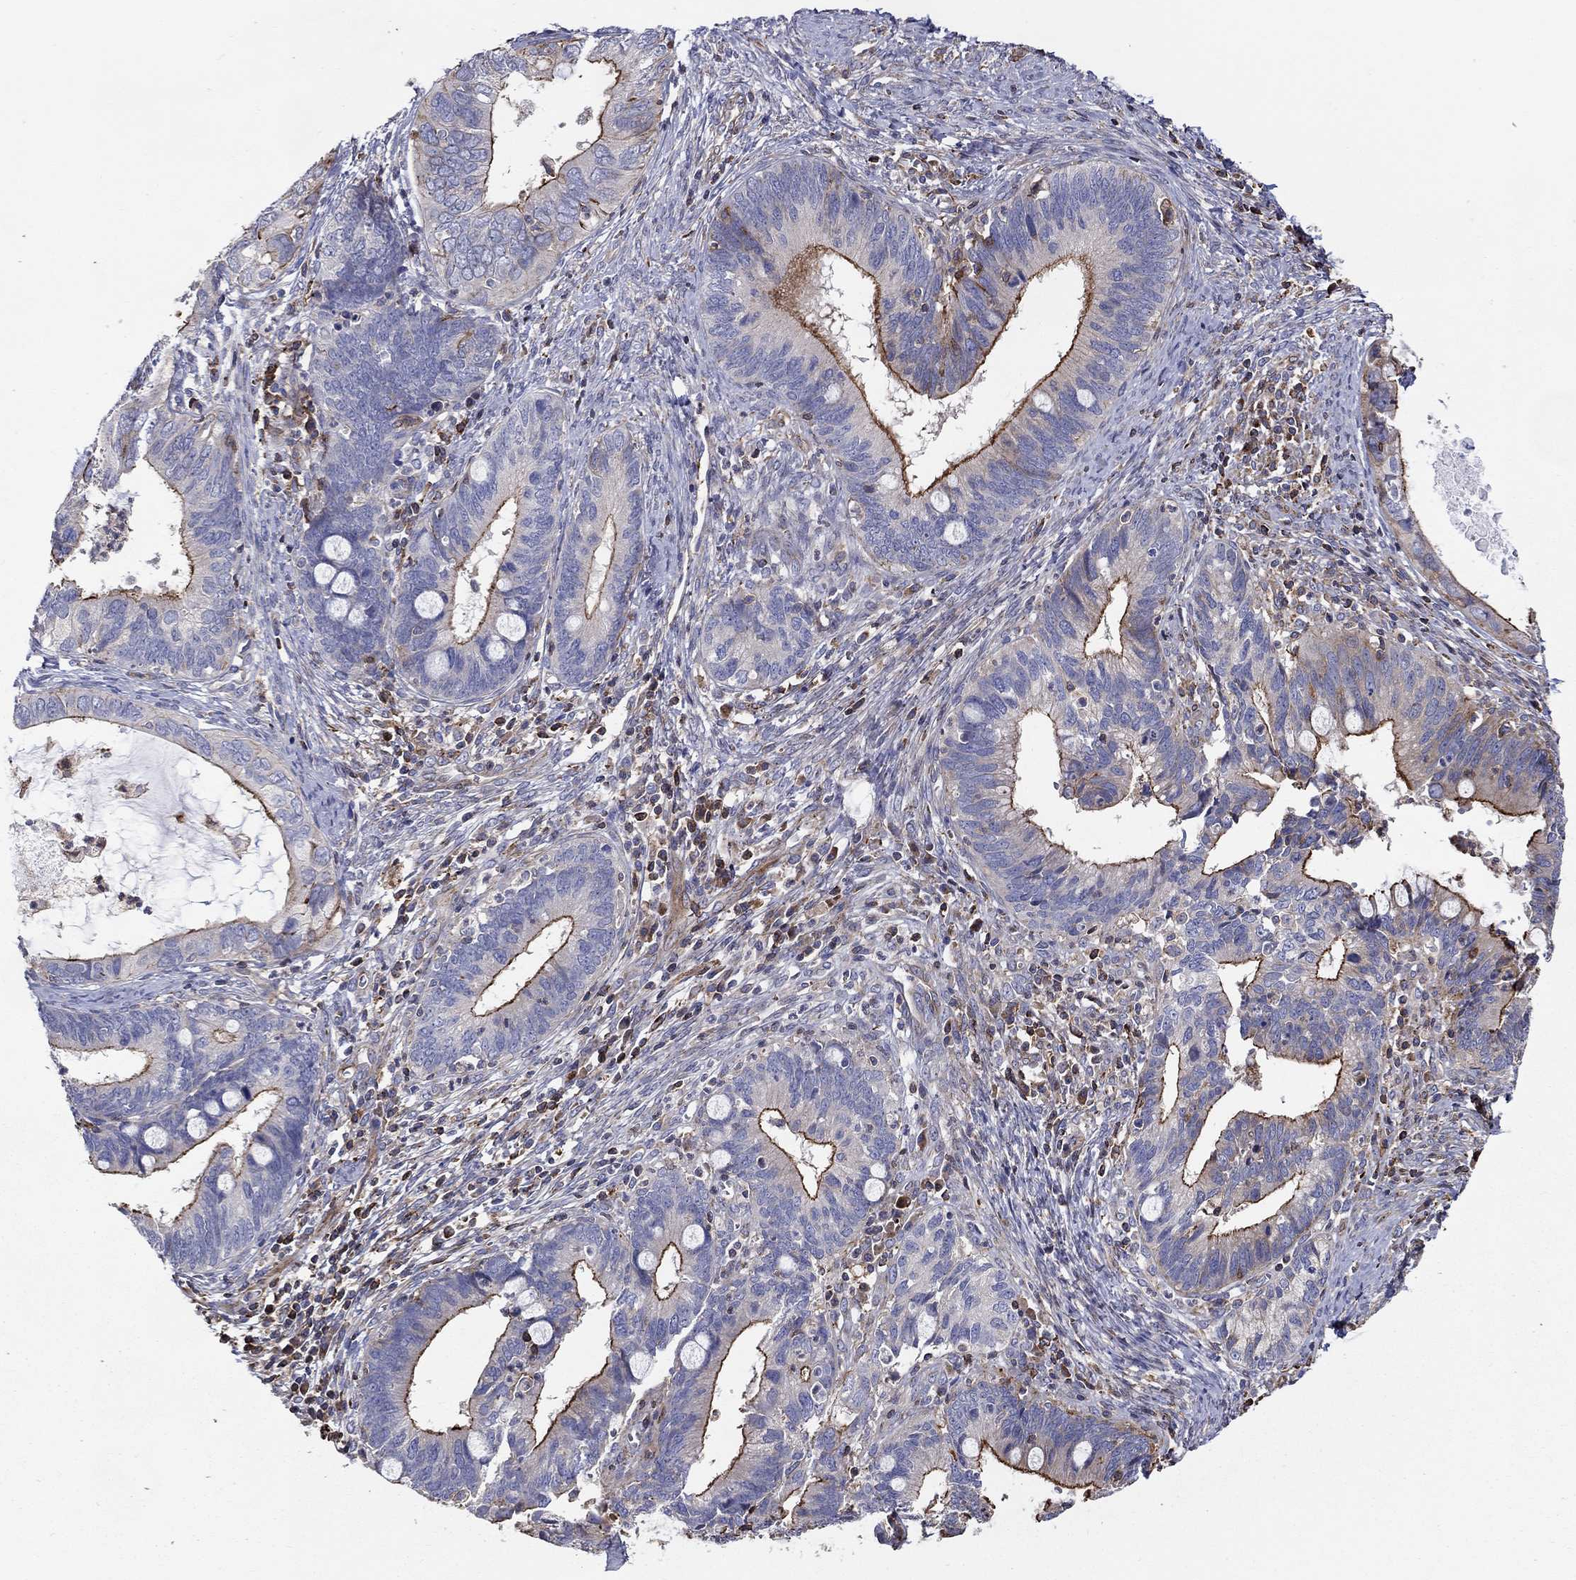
{"staining": {"intensity": "strong", "quantity": "<25%", "location": "cytoplasmic/membranous"}, "tissue": "cervical cancer", "cell_type": "Tumor cells", "image_type": "cancer", "snomed": [{"axis": "morphology", "description": "Adenocarcinoma, NOS"}, {"axis": "topography", "description": "Cervix"}], "caption": "DAB immunohistochemical staining of human cervical adenocarcinoma demonstrates strong cytoplasmic/membranous protein staining in approximately <25% of tumor cells. (brown staining indicates protein expression, while blue staining denotes nuclei).", "gene": "NPHP1", "patient": {"sex": "female", "age": 42}}